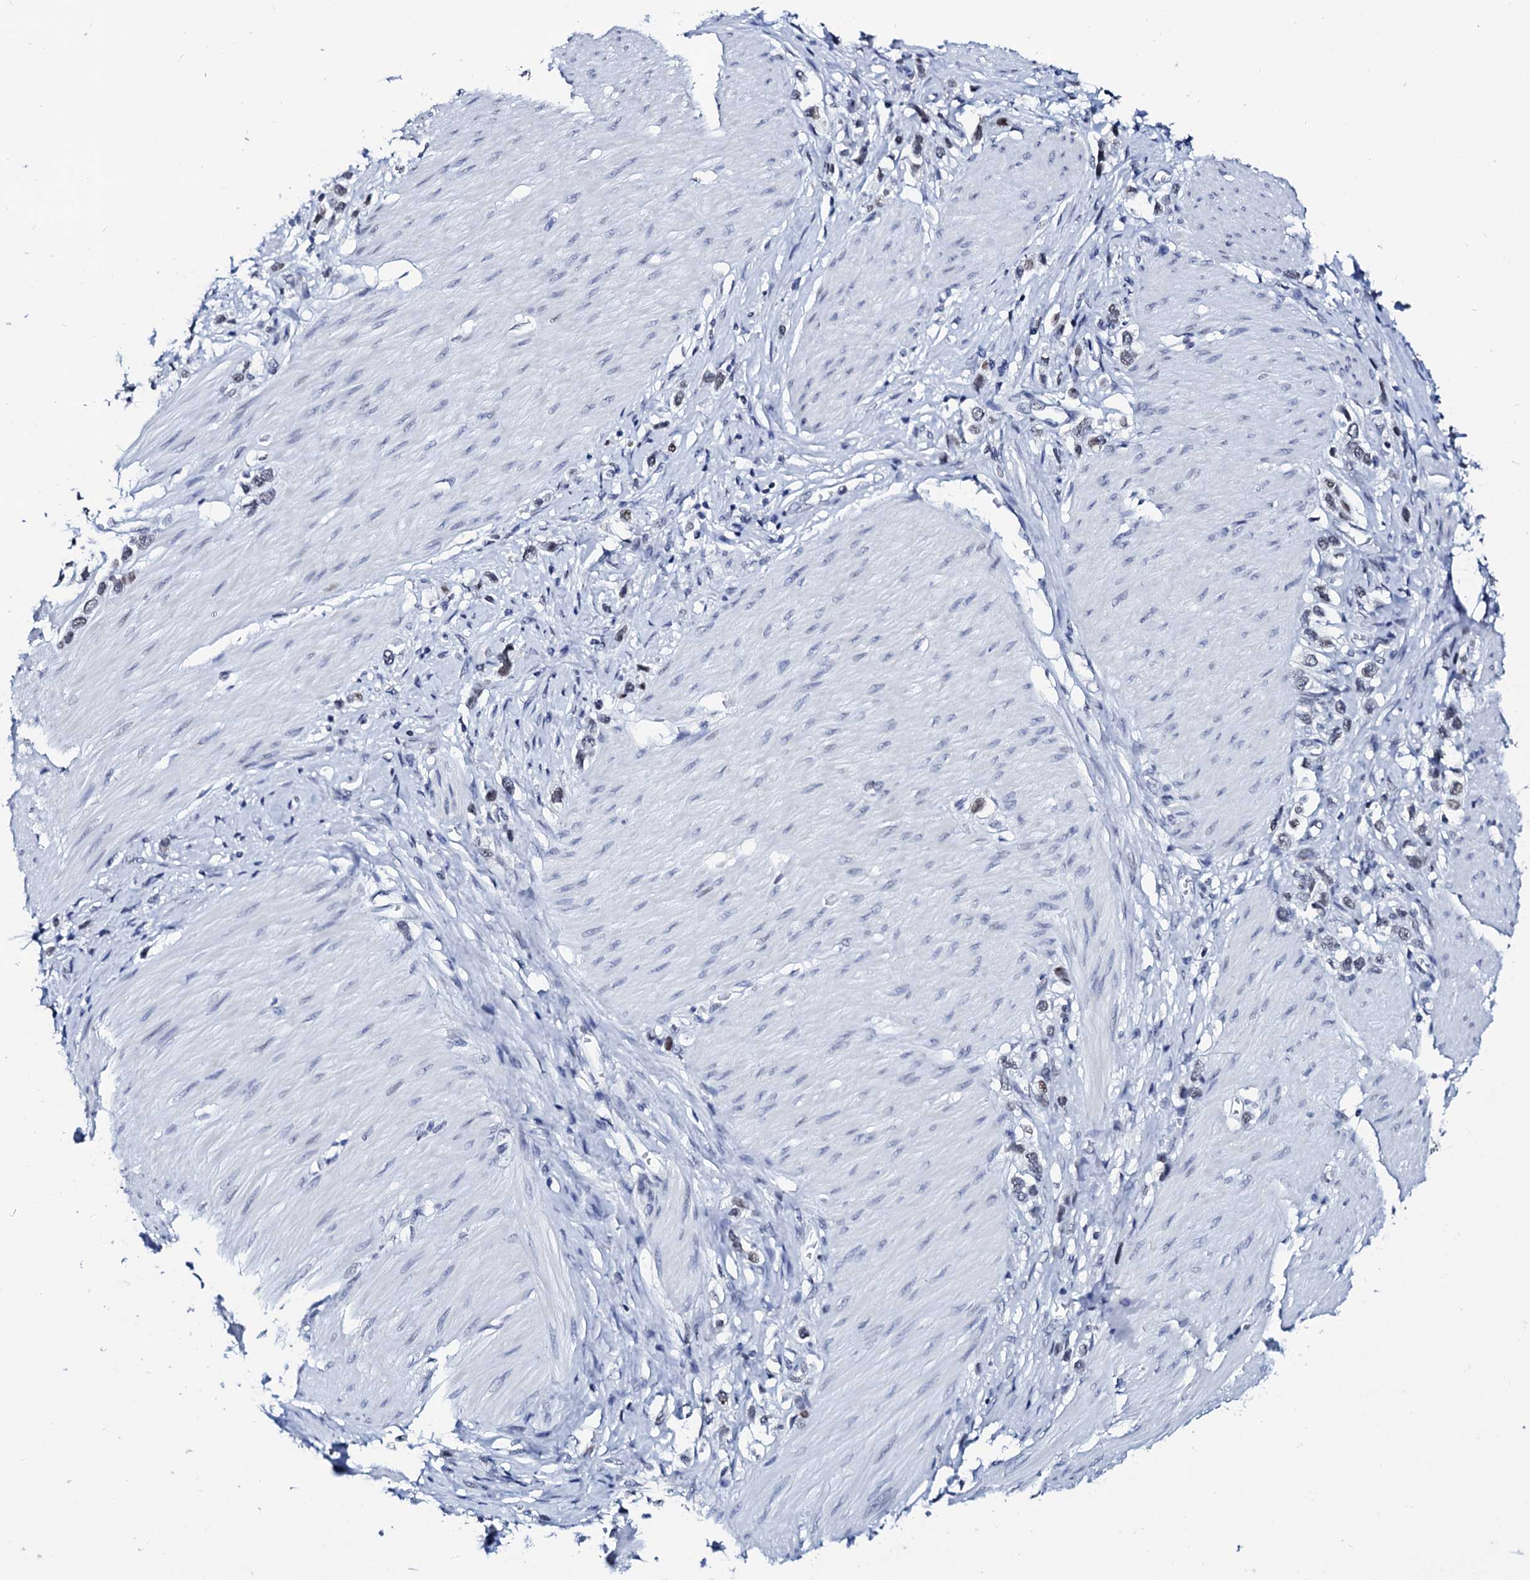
{"staining": {"intensity": "negative", "quantity": "none", "location": "none"}, "tissue": "stomach cancer", "cell_type": "Tumor cells", "image_type": "cancer", "snomed": [{"axis": "morphology", "description": "Normal tissue, NOS"}, {"axis": "morphology", "description": "Adenocarcinoma, NOS"}, {"axis": "topography", "description": "Stomach, upper"}, {"axis": "topography", "description": "Stomach"}], "caption": "Immunohistochemistry photomicrograph of neoplastic tissue: stomach cancer (adenocarcinoma) stained with DAB exhibits no significant protein expression in tumor cells.", "gene": "SPATA19", "patient": {"sex": "female", "age": 65}}